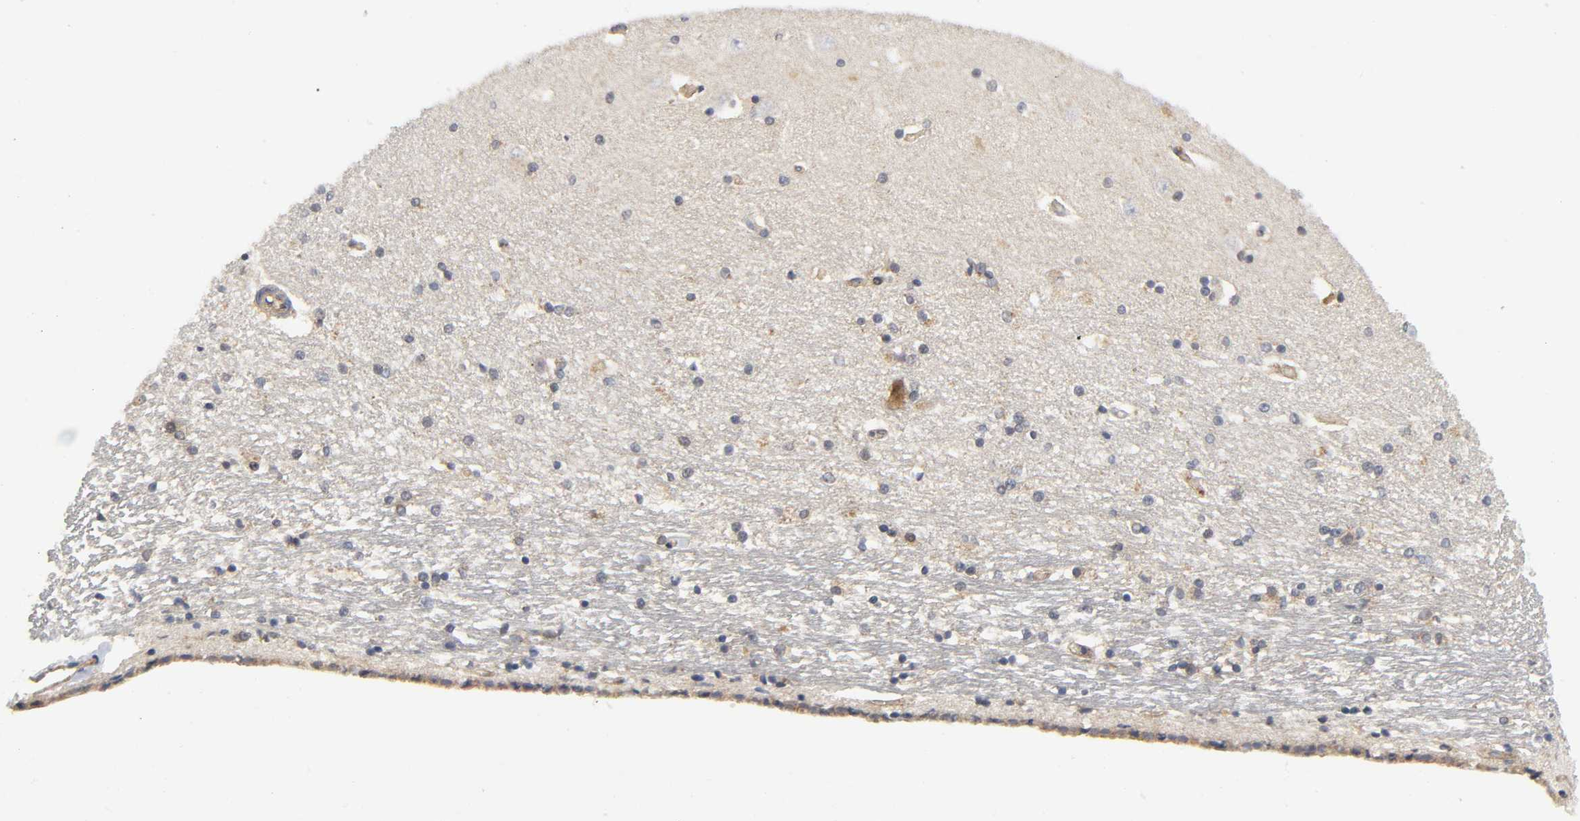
{"staining": {"intensity": "weak", "quantity": "<25%", "location": "cytoplasmic/membranous"}, "tissue": "hippocampus", "cell_type": "Glial cells", "image_type": "normal", "snomed": [{"axis": "morphology", "description": "Normal tissue, NOS"}, {"axis": "topography", "description": "Hippocampus"}], "caption": "Glial cells show no significant protein positivity in normal hippocampus. (DAB (3,3'-diaminobenzidine) immunohistochemistry (IHC) visualized using brightfield microscopy, high magnification).", "gene": "HDAC6", "patient": {"sex": "female", "age": 54}}